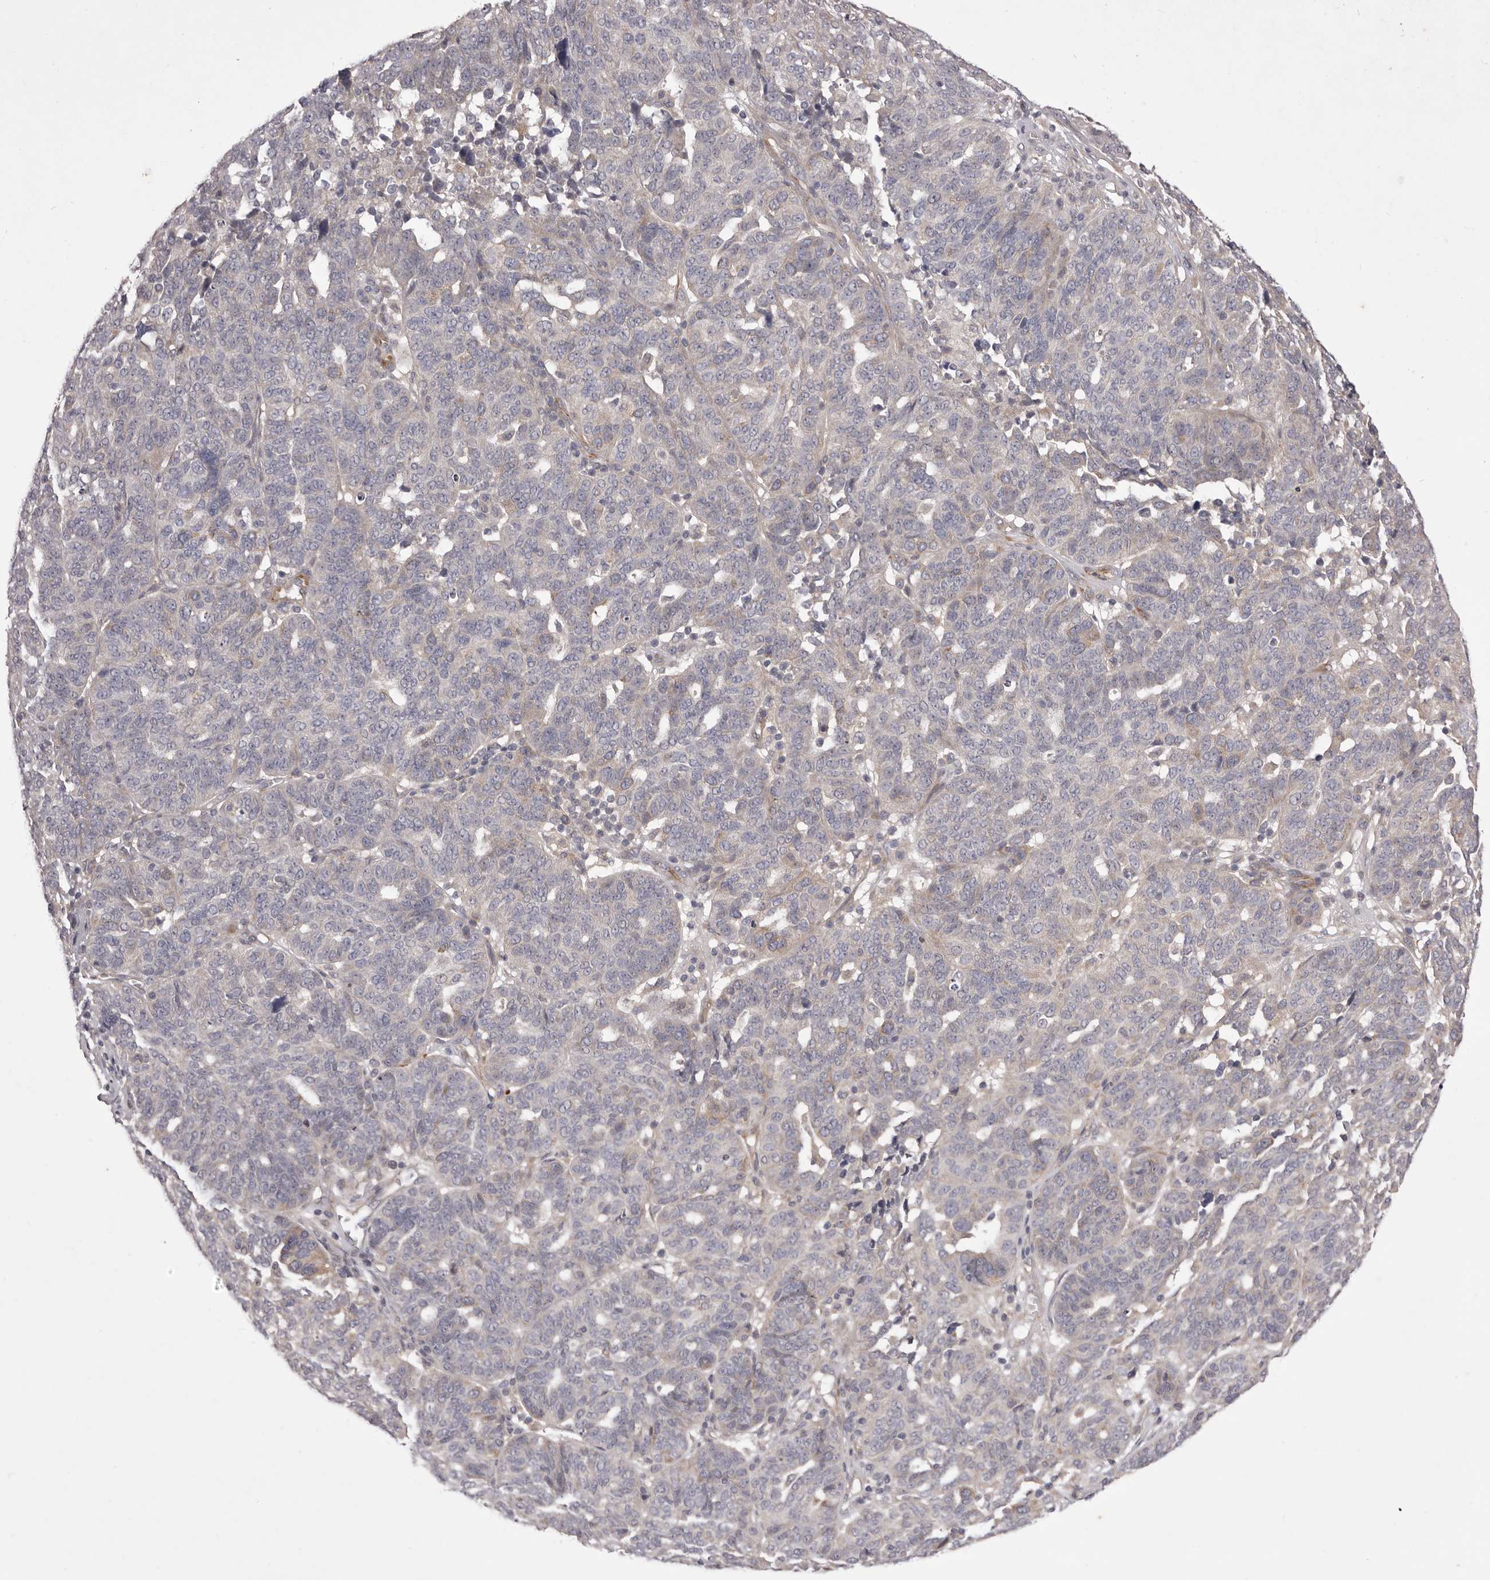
{"staining": {"intensity": "negative", "quantity": "none", "location": "none"}, "tissue": "ovarian cancer", "cell_type": "Tumor cells", "image_type": "cancer", "snomed": [{"axis": "morphology", "description": "Cystadenocarcinoma, serous, NOS"}, {"axis": "topography", "description": "Ovary"}], "caption": "Ovarian serous cystadenocarcinoma stained for a protein using immunohistochemistry (IHC) exhibits no staining tumor cells.", "gene": "PNRC1", "patient": {"sex": "female", "age": 59}}